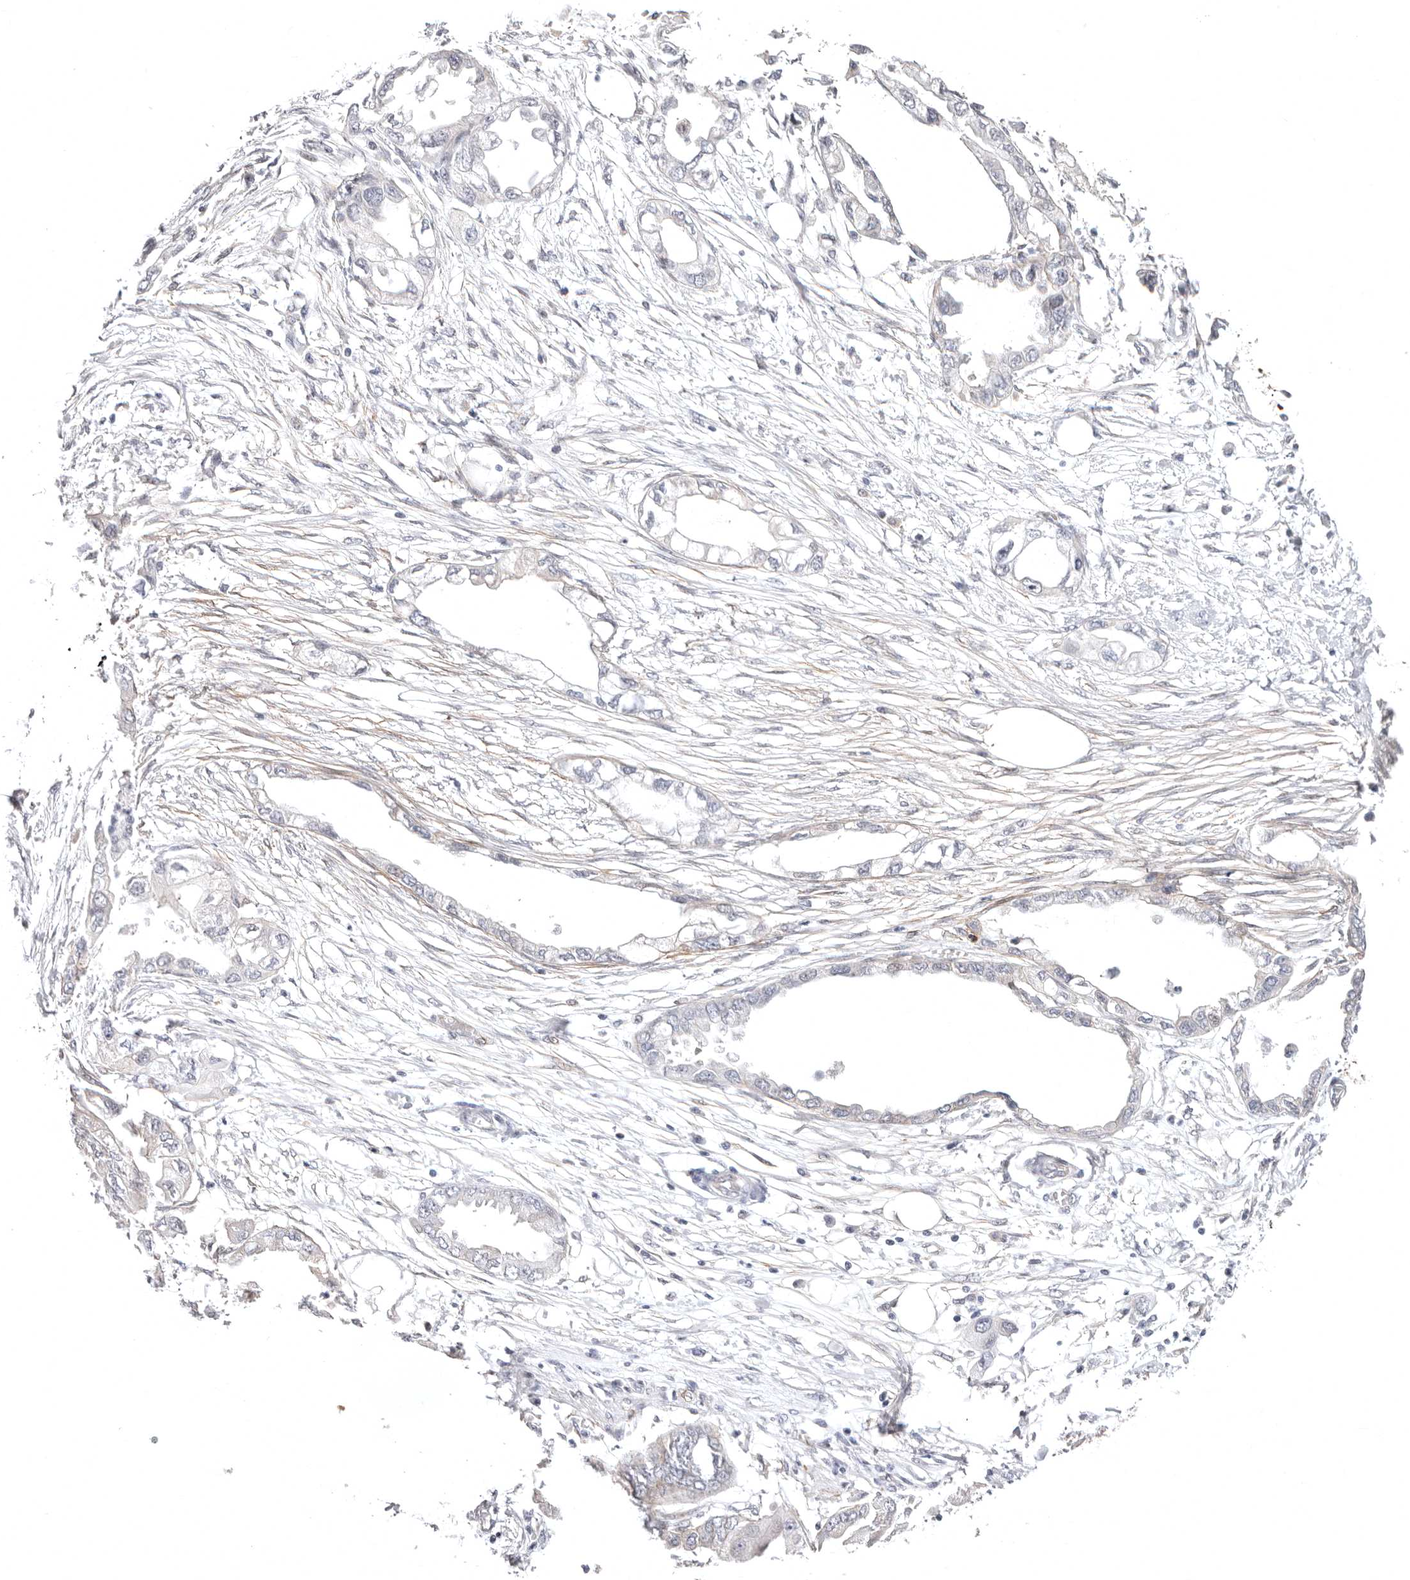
{"staining": {"intensity": "negative", "quantity": "none", "location": "none"}, "tissue": "endometrial cancer", "cell_type": "Tumor cells", "image_type": "cancer", "snomed": [{"axis": "morphology", "description": "Adenocarcinoma, NOS"}, {"axis": "morphology", "description": "Adenocarcinoma, metastatic, NOS"}, {"axis": "topography", "description": "Adipose tissue"}, {"axis": "topography", "description": "Endometrium"}], "caption": "DAB (3,3'-diaminobenzidine) immunohistochemical staining of endometrial metastatic adenocarcinoma reveals no significant positivity in tumor cells.", "gene": "SZT2", "patient": {"sex": "female", "age": 67}}